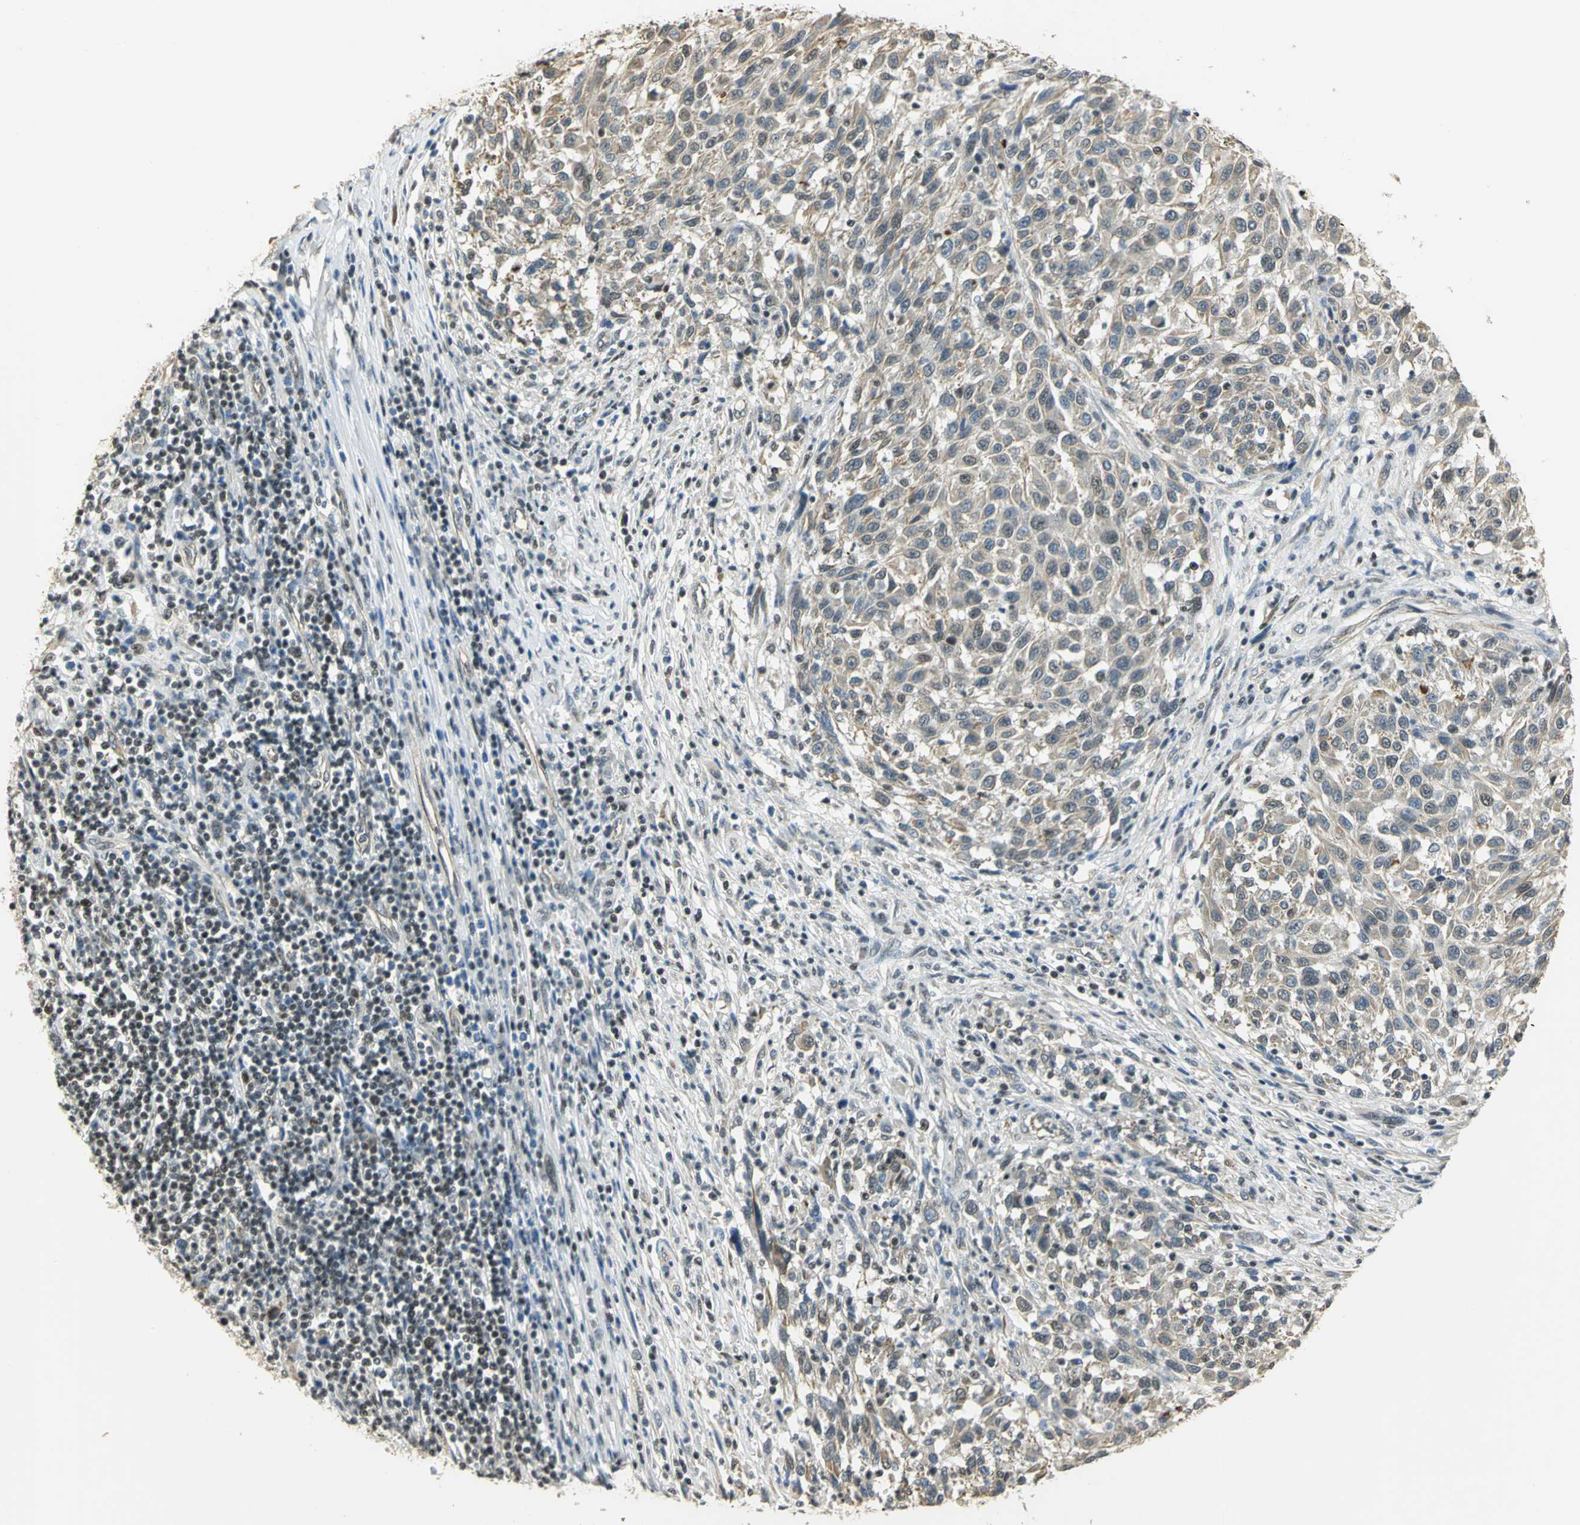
{"staining": {"intensity": "weak", "quantity": "25%-75%", "location": "cytoplasmic/membranous,nuclear"}, "tissue": "melanoma", "cell_type": "Tumor cells", "image_type": "cancer", "snomed": [{"axis": "morphology", "description": "Malignant melanoma, Metastatic site"}, {"axis": "topography", "description": "Lymph node"}], "caption": "Immunohistochemical staining of human melanoma displays low levels of weak cytoplasmic/membranous and nuclear expression in approximately 25%-75% of tumor cells.", "gene": "ELF1", "patient": {"sex": "male", "age": 61}}